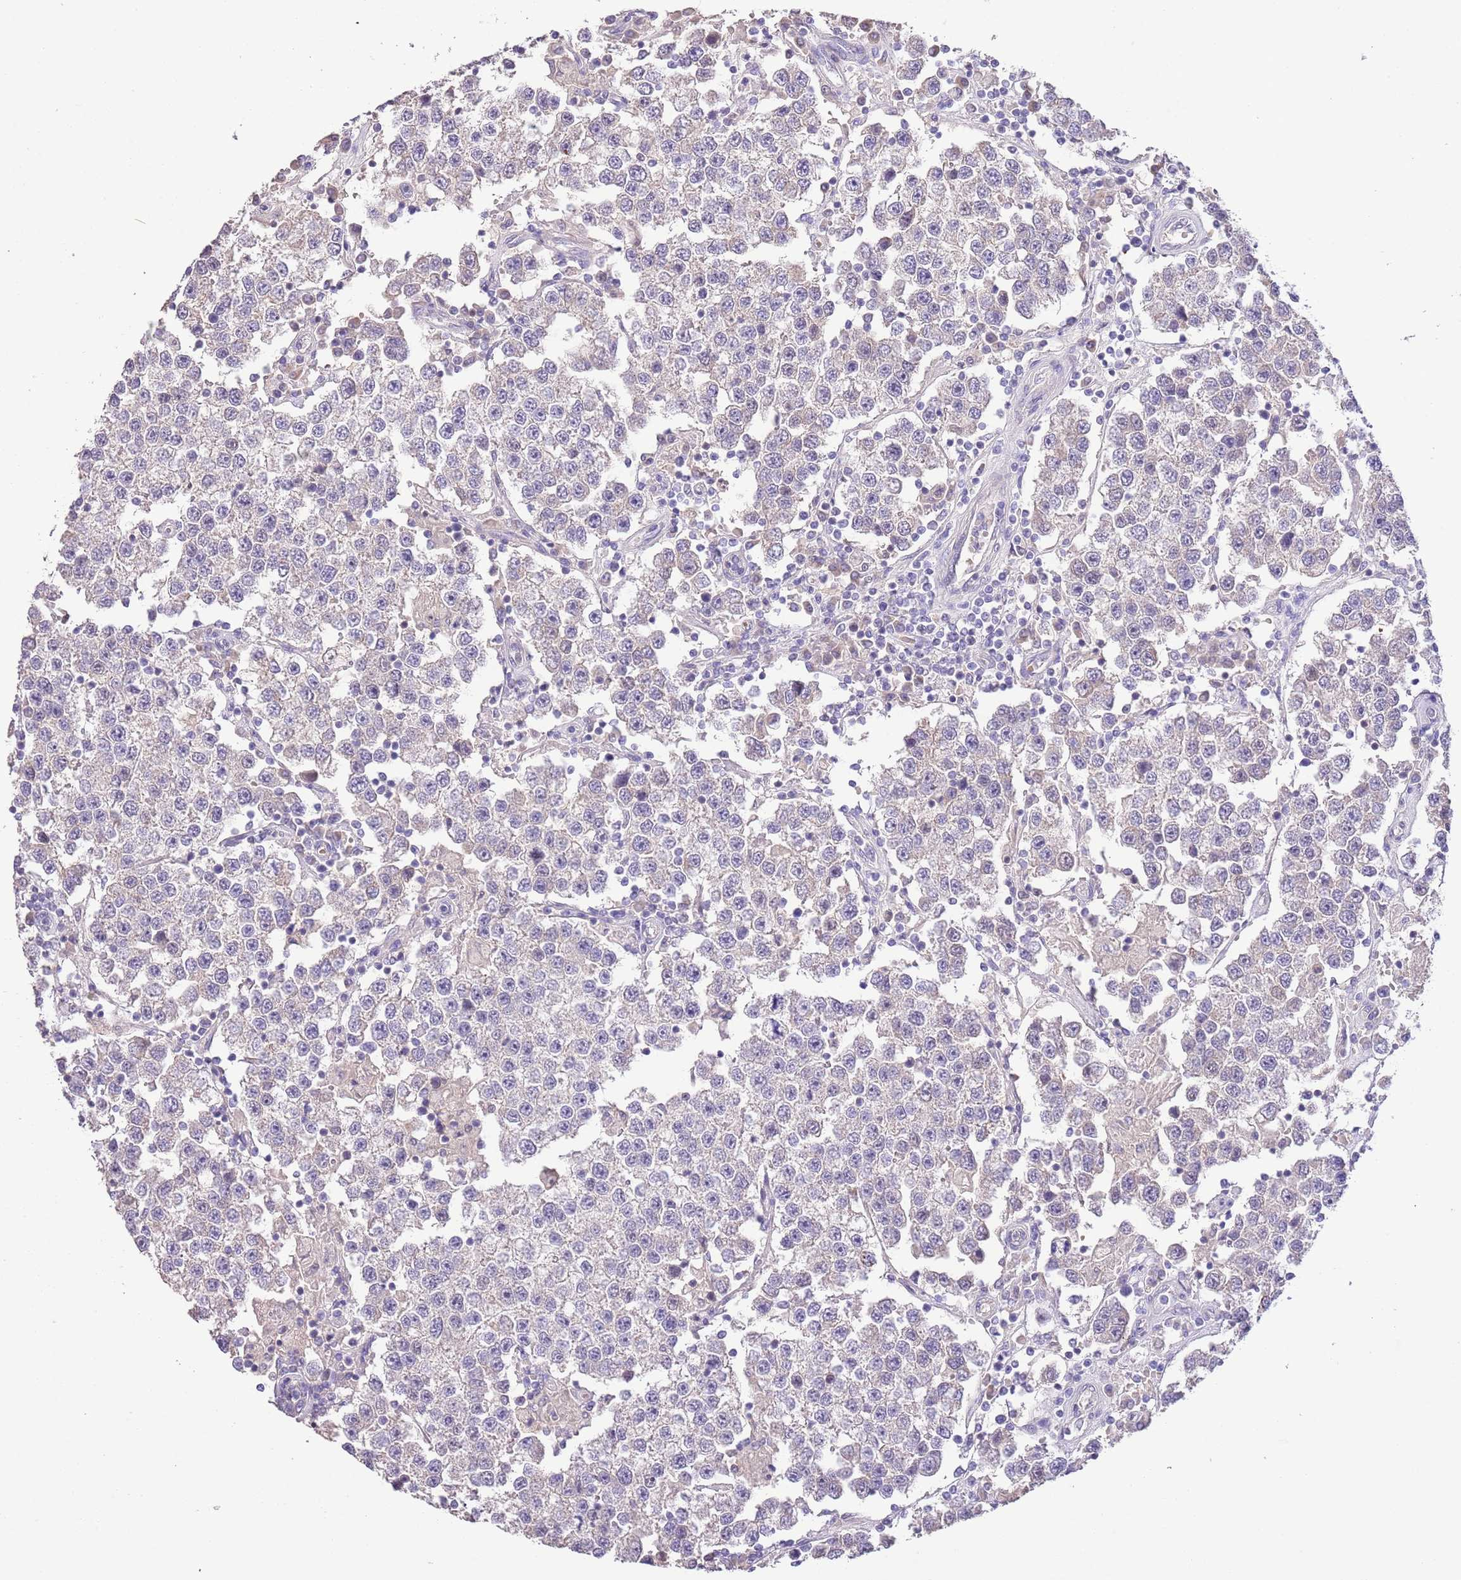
{"staining": {"intensity": "weak", "quantity": "<25%", "location": "cytoplasmic/membranous"}, "tissue": "testis cancer", "cell_type": "Tumor cells", "image_type": "cancer", "snomed": [{"axis": "morphology", "description": "Seminoma, NOS"}, {"axis": "topography", "description": "Testis"}], "caption": "Photomicrograph shows no significant protein expression in tumor cells of testis cancer (seminoma). (DAB (3,3'-diaminobenzidine) immunohistochemistry (IHC) visualized using brightfield microscopy, high magnification).", "gene": "ZNF658", "patient": {"sex": "male", "age": 37}}